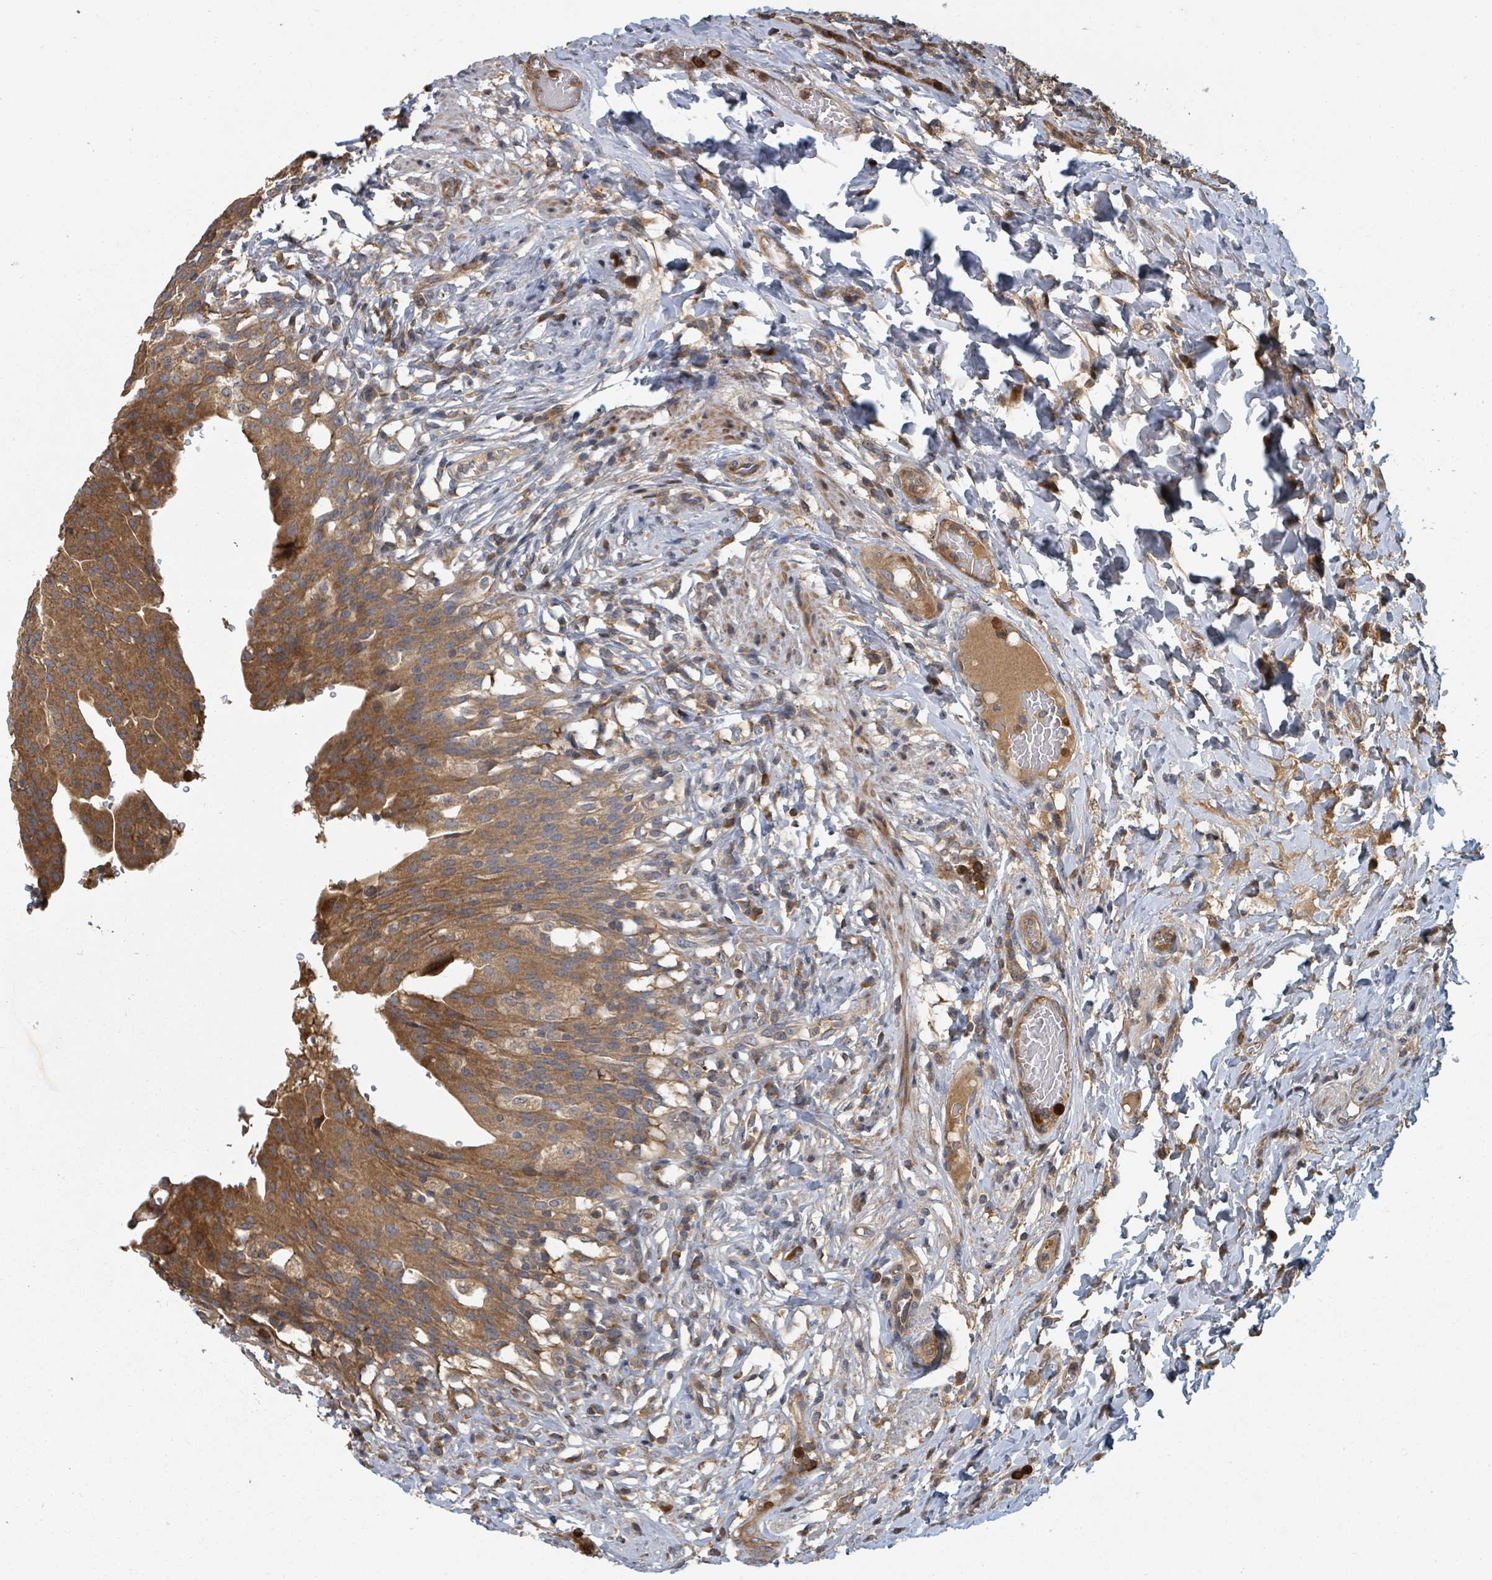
{"staining": {"intensity": "moderate", "quantity": ">75%", "location": "cytoplasmic/membranous"}, "tissue": "urinary bladder", "cell_type": "Urothelial cells", "image_type": "normal", "snomed": [{"axis": "morphology", "description": "Normal tissue, NOS"}, {"axis": "morphology", "description": "Inflammation, NOS"}, {"axis": "topography", "description": "Urinary bladder"}], "caption": "DAB (3,3'-diaminobenzidine) immunohistochemical staining of benign urinary bladder demonstrates moderate cytoplasmic/membranous protein positivity in approximately >75% of urothelial cells.", "gene": "DPM1", "patient": {"sex": "male", "age": 64}}